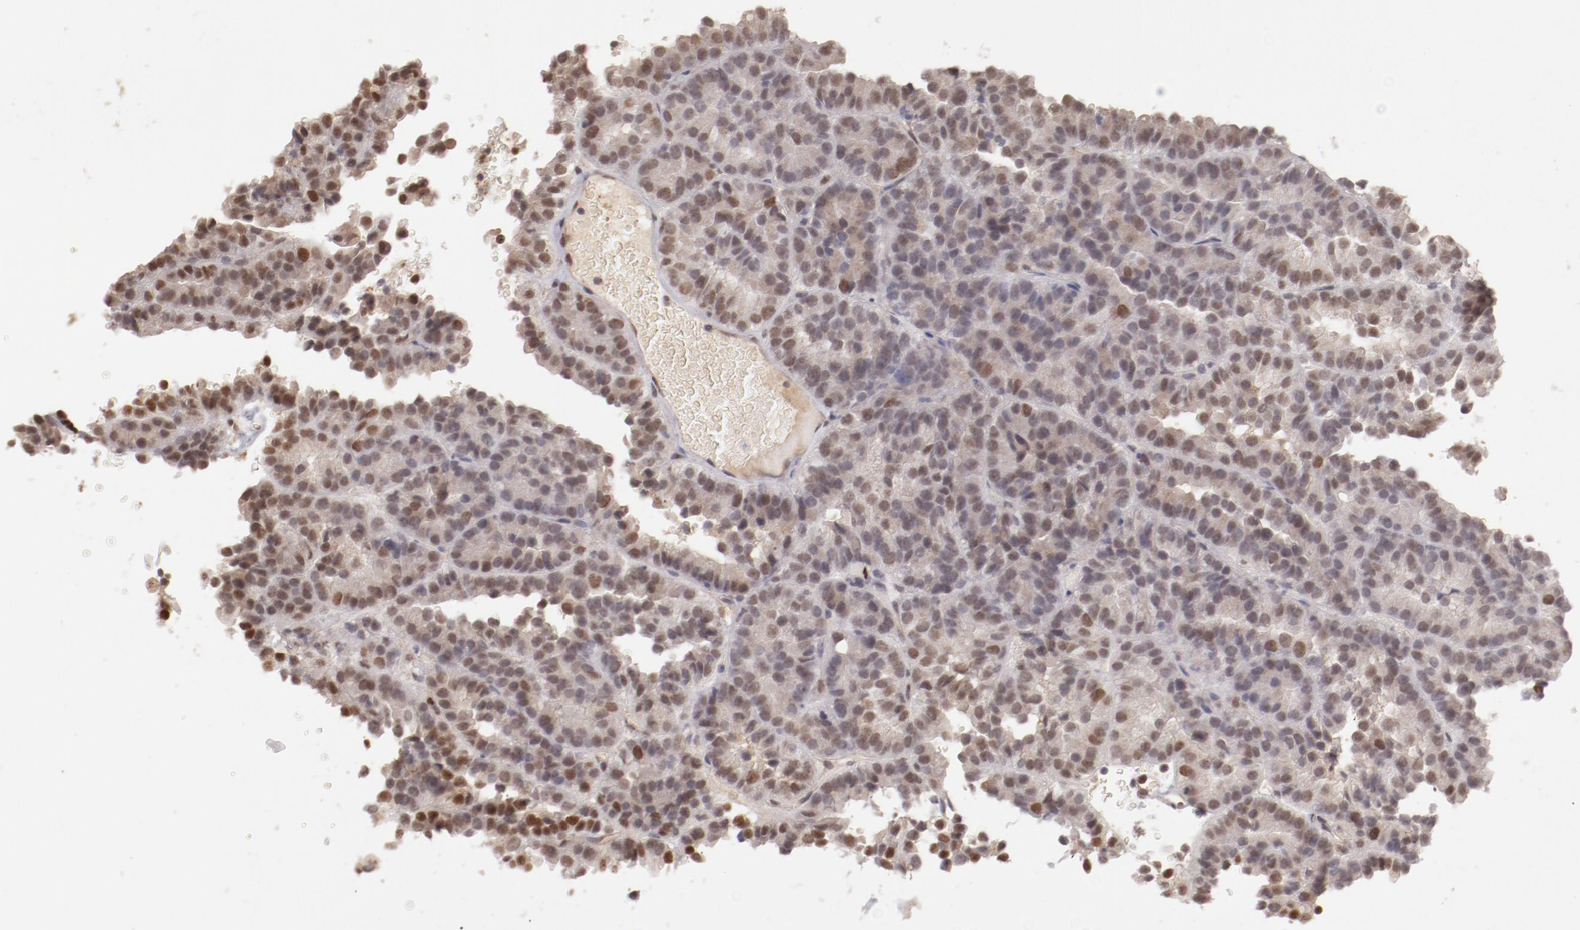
{"staining": {"intensity": "weak", "quantity": "25%-75%", "location": "nuclear"}, "tissue": "renal cancer", "cell_type": "Tumor cells", "image_type": "cancer", "snomed": [{"axis": "morphology", "description": "Adenocarcinoma, NOS"}, {"axis": "topography", "description": "Kidney"}], "caption": "Immunohistochemical staining of renal cancer reveals low levels of weak nuclear protein staining in approximately 25%-75% of tumor cells.", "gene": "NFE2", "patient": {"sex": "male", "age": 46}}